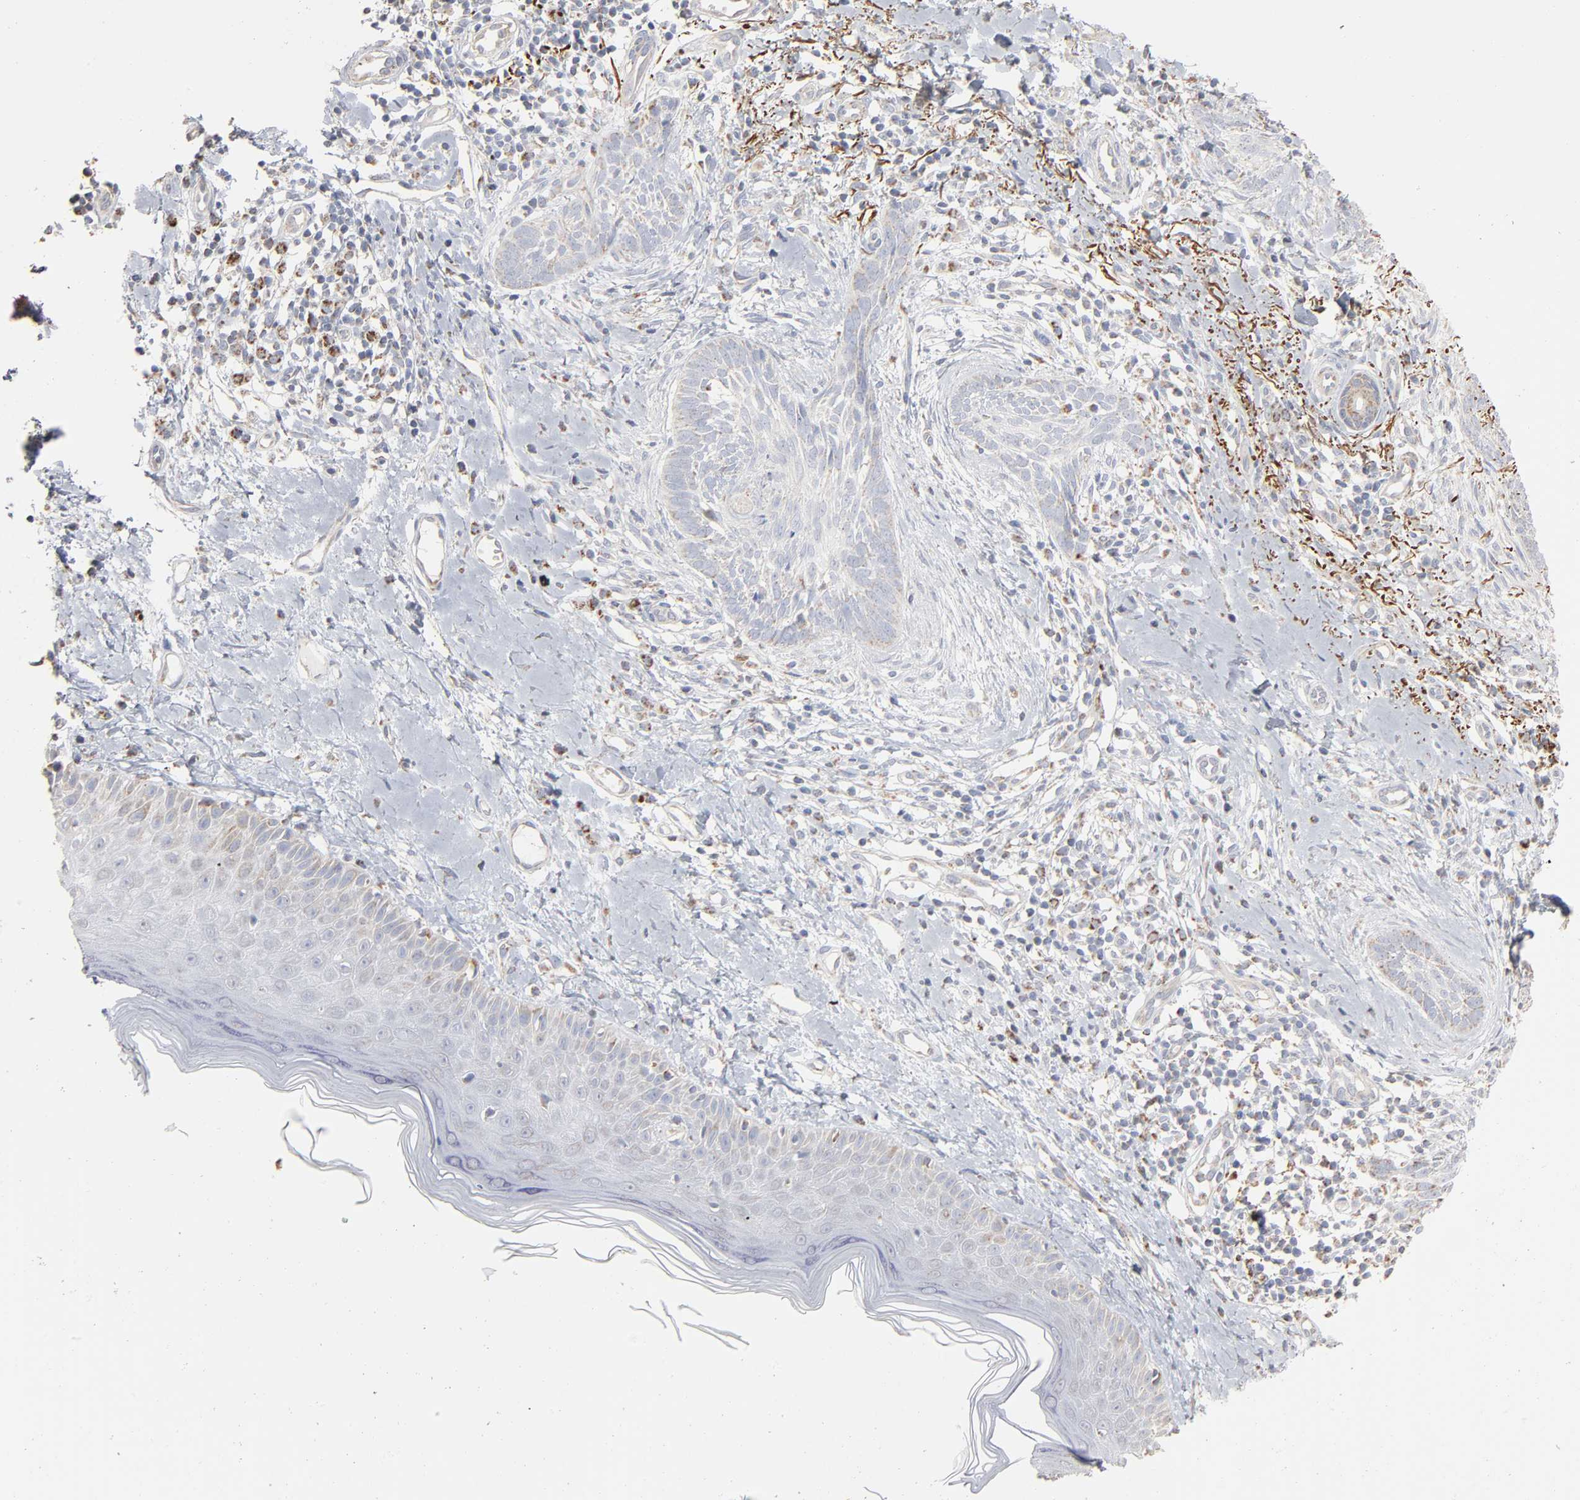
{"staining": {"intensity": "weak", "quantity": "<25%", "location": "cytoplasmic/membranous"}, "tissue": "skin cancer", "cell_type": "Tumor cells", "image_type": "cancer", "snomed": [{"axis": "morphology", "description": "Normal tissue, NOS"}, {"axis": "morphology", "description": "Basal cell carcinoma"}, {"axis": "topography", "description": "Skin"}], "caption": "IHC photomicrograph of neoplastic tissue: skin cancer (basal cell carcinoma) stained with DAB (3,3'-diaminobenzidine) demonstrates no significant protein staining in tumor cells.", "gene": "UQCRC1", "patient": {"sex": "male", "age": 71}}